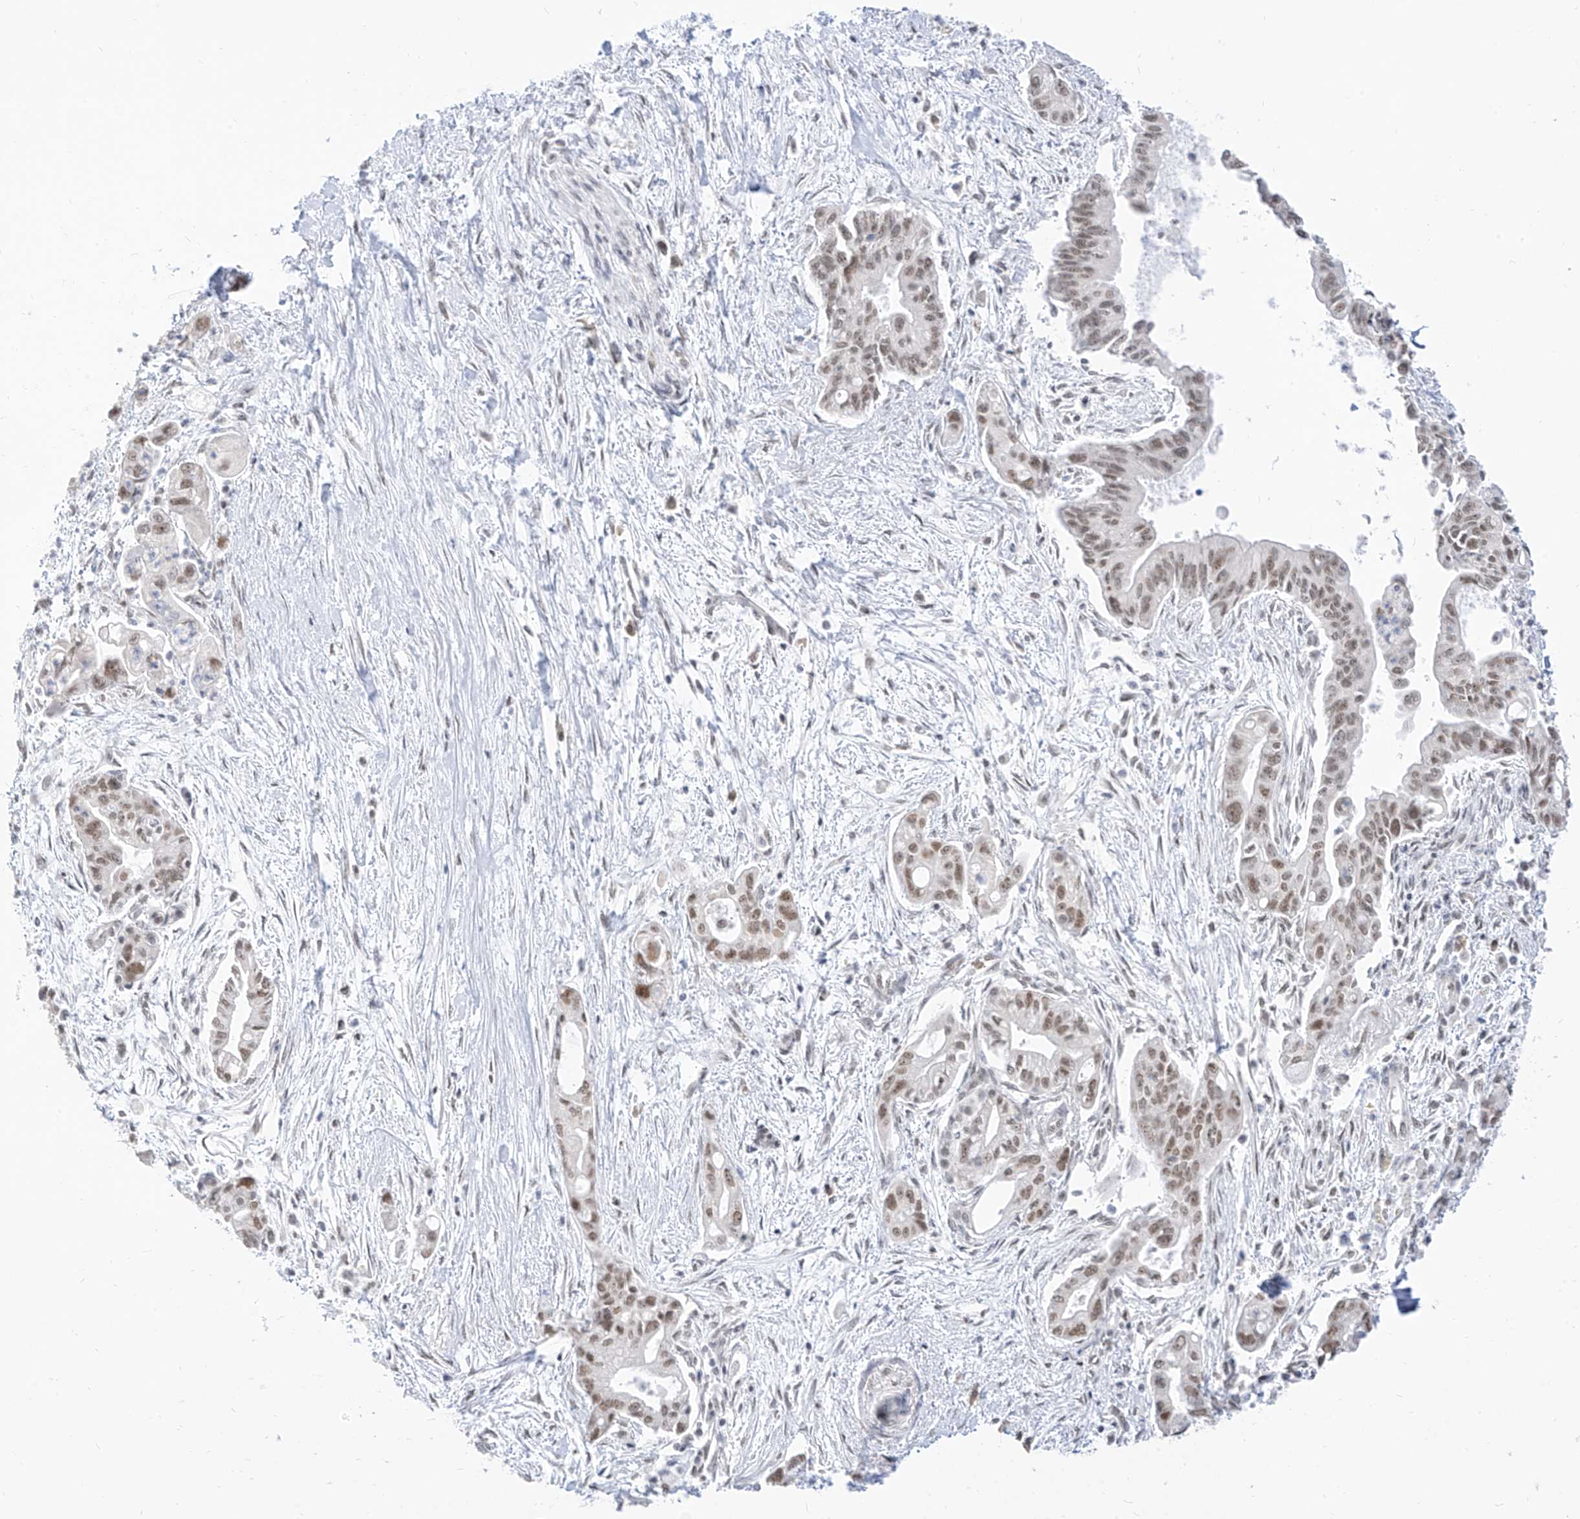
{"staining": {"intensity": "moderate", "quantity": "25%-75%", "location": "nuclear"}, "tissue": "pancreatic cancer", "cell_type": "Tumor cells", "image_type": "cancer", "snomed": [{"axis": "morphology", "description": "Adenocarcinoma, NOS"}, {"axis": "topography", "description": "Pancreas"}], "caption": "Protein staining of adenocarcinoma (pancreatic) tissue displays moderate nuclear staining in approximately 25%-75% of tumor cells. (DAB (3,3'-diaminobenzidine) IHC with brightfield microscopy, high magnification).", "gene": "SUPT5H", "patient": {"sex": "male", "age": 70}}